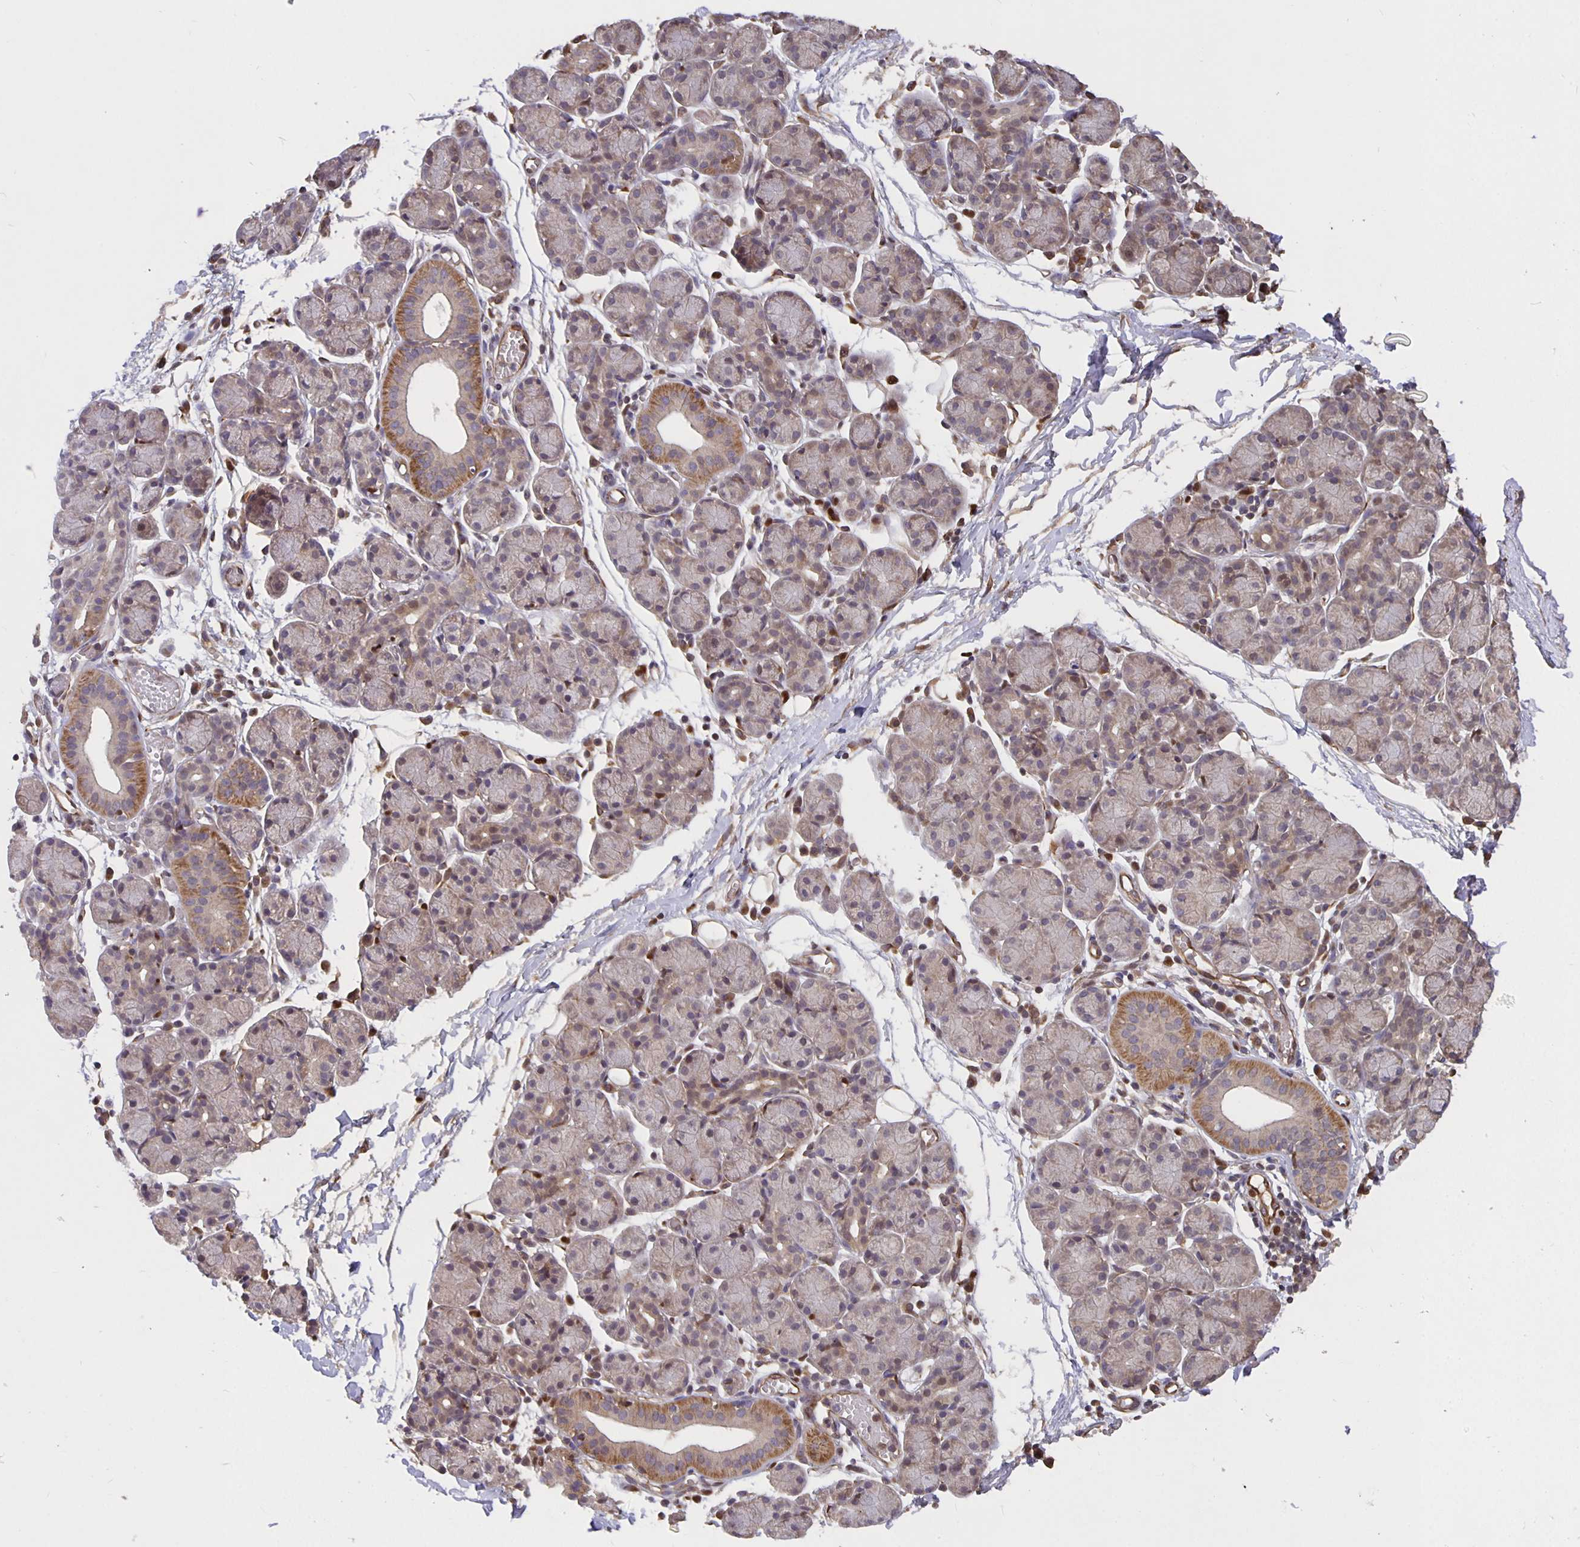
{"staining": {"intensity": "moderate", "quantity": "<25%", "location": "cytoplasmic/membranous"}, "tissue": "salivary gland", "cell_type": "Glandular cells", "image_type": "normal", "snomed": [{"axis": "morphology", "description": "Normal tissue, NOS"}, {"axis": "morphology", "description": "Inflammation, NOS"}, {"axis": "topography", "description": "Lymph node"}, {"axis": "topography", "description": "Salivary gland"}], "caption": "Glandular cells exhibit low levels of moderate cytoplasmic/membranous staining in about <25% of cells in normal salivary gland. (IHC, brightfield microscopy, high magnification).", "gene": "NOG", "patient": {"sex": "male", "age": 3}}